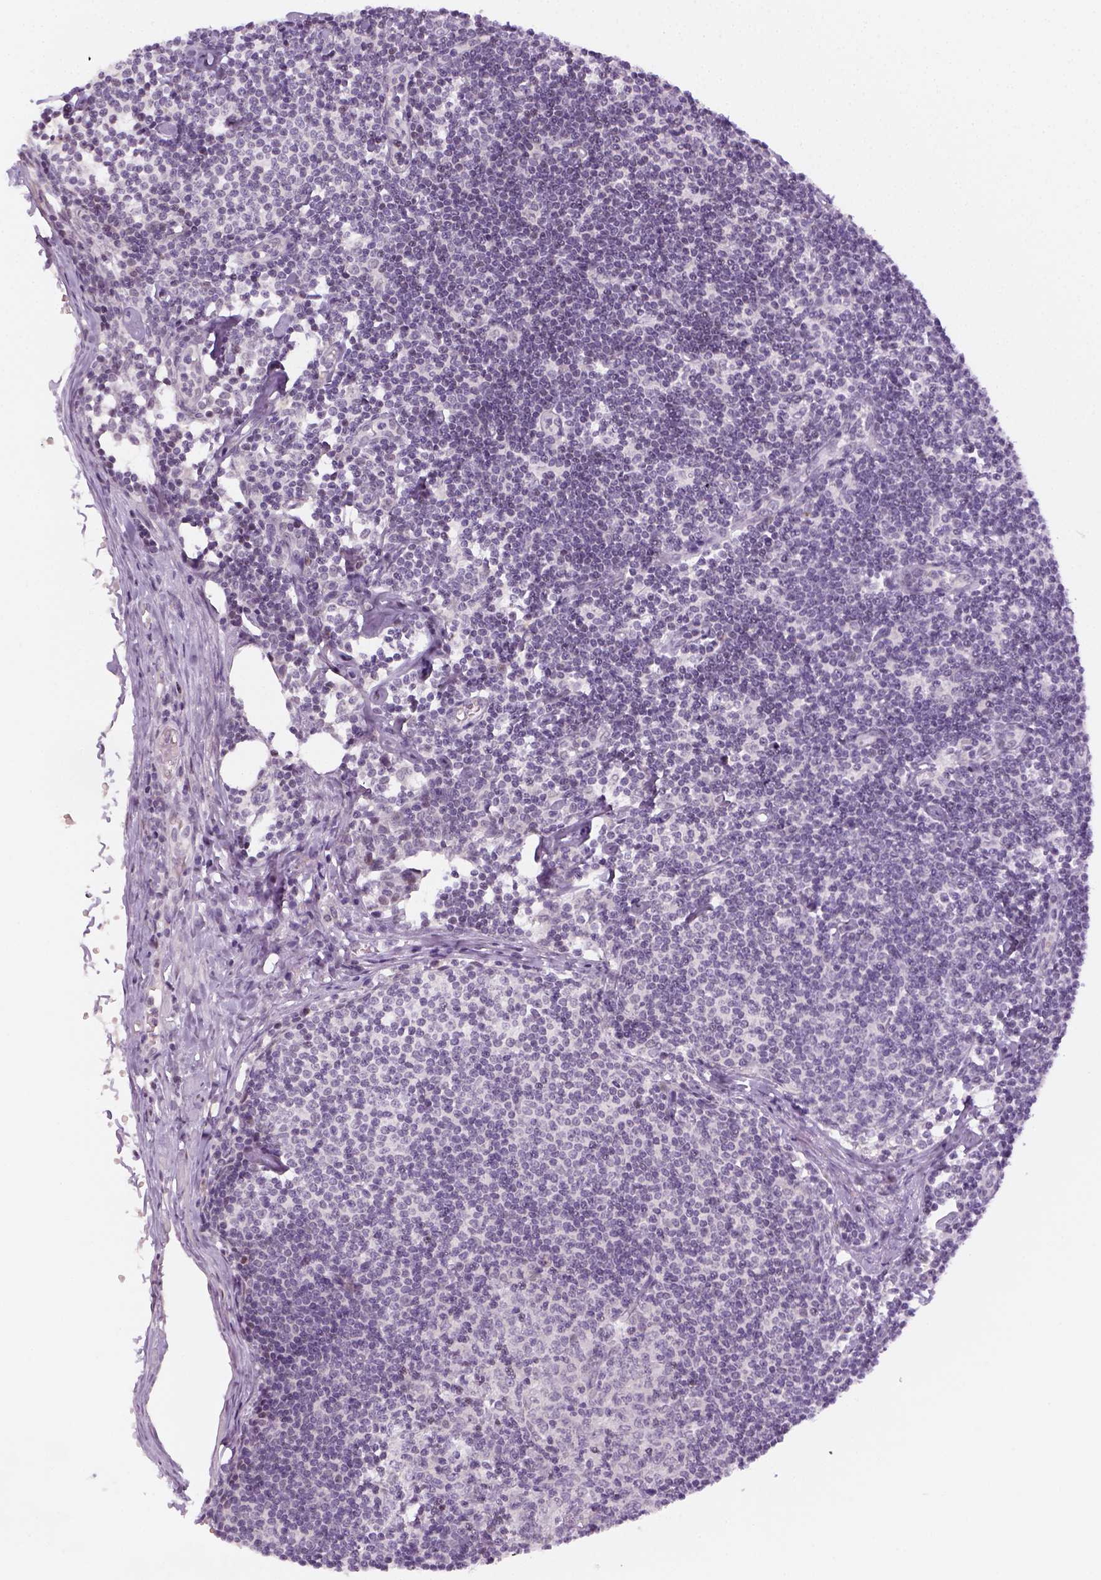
{"staining": {"intensity": "negative", "quantity": "none", "location": "none"}, "tissue": "lymph node", "cell_type": "Germinal center cells", "image_type": "normal", "snomed": [{"axis": "morphology", "description": "Normal tissue, NOS"}, {"axis": "topography", "description": "Lymph node"}], "caption": "Germinal center cells are negative for protein expression in normal human lymph node. (Immunohistochemistry (ihc), brightfield microscopy, high magnification).", "gene": "MAGEB3", "patient": {"sex": "female", "age": 42}}